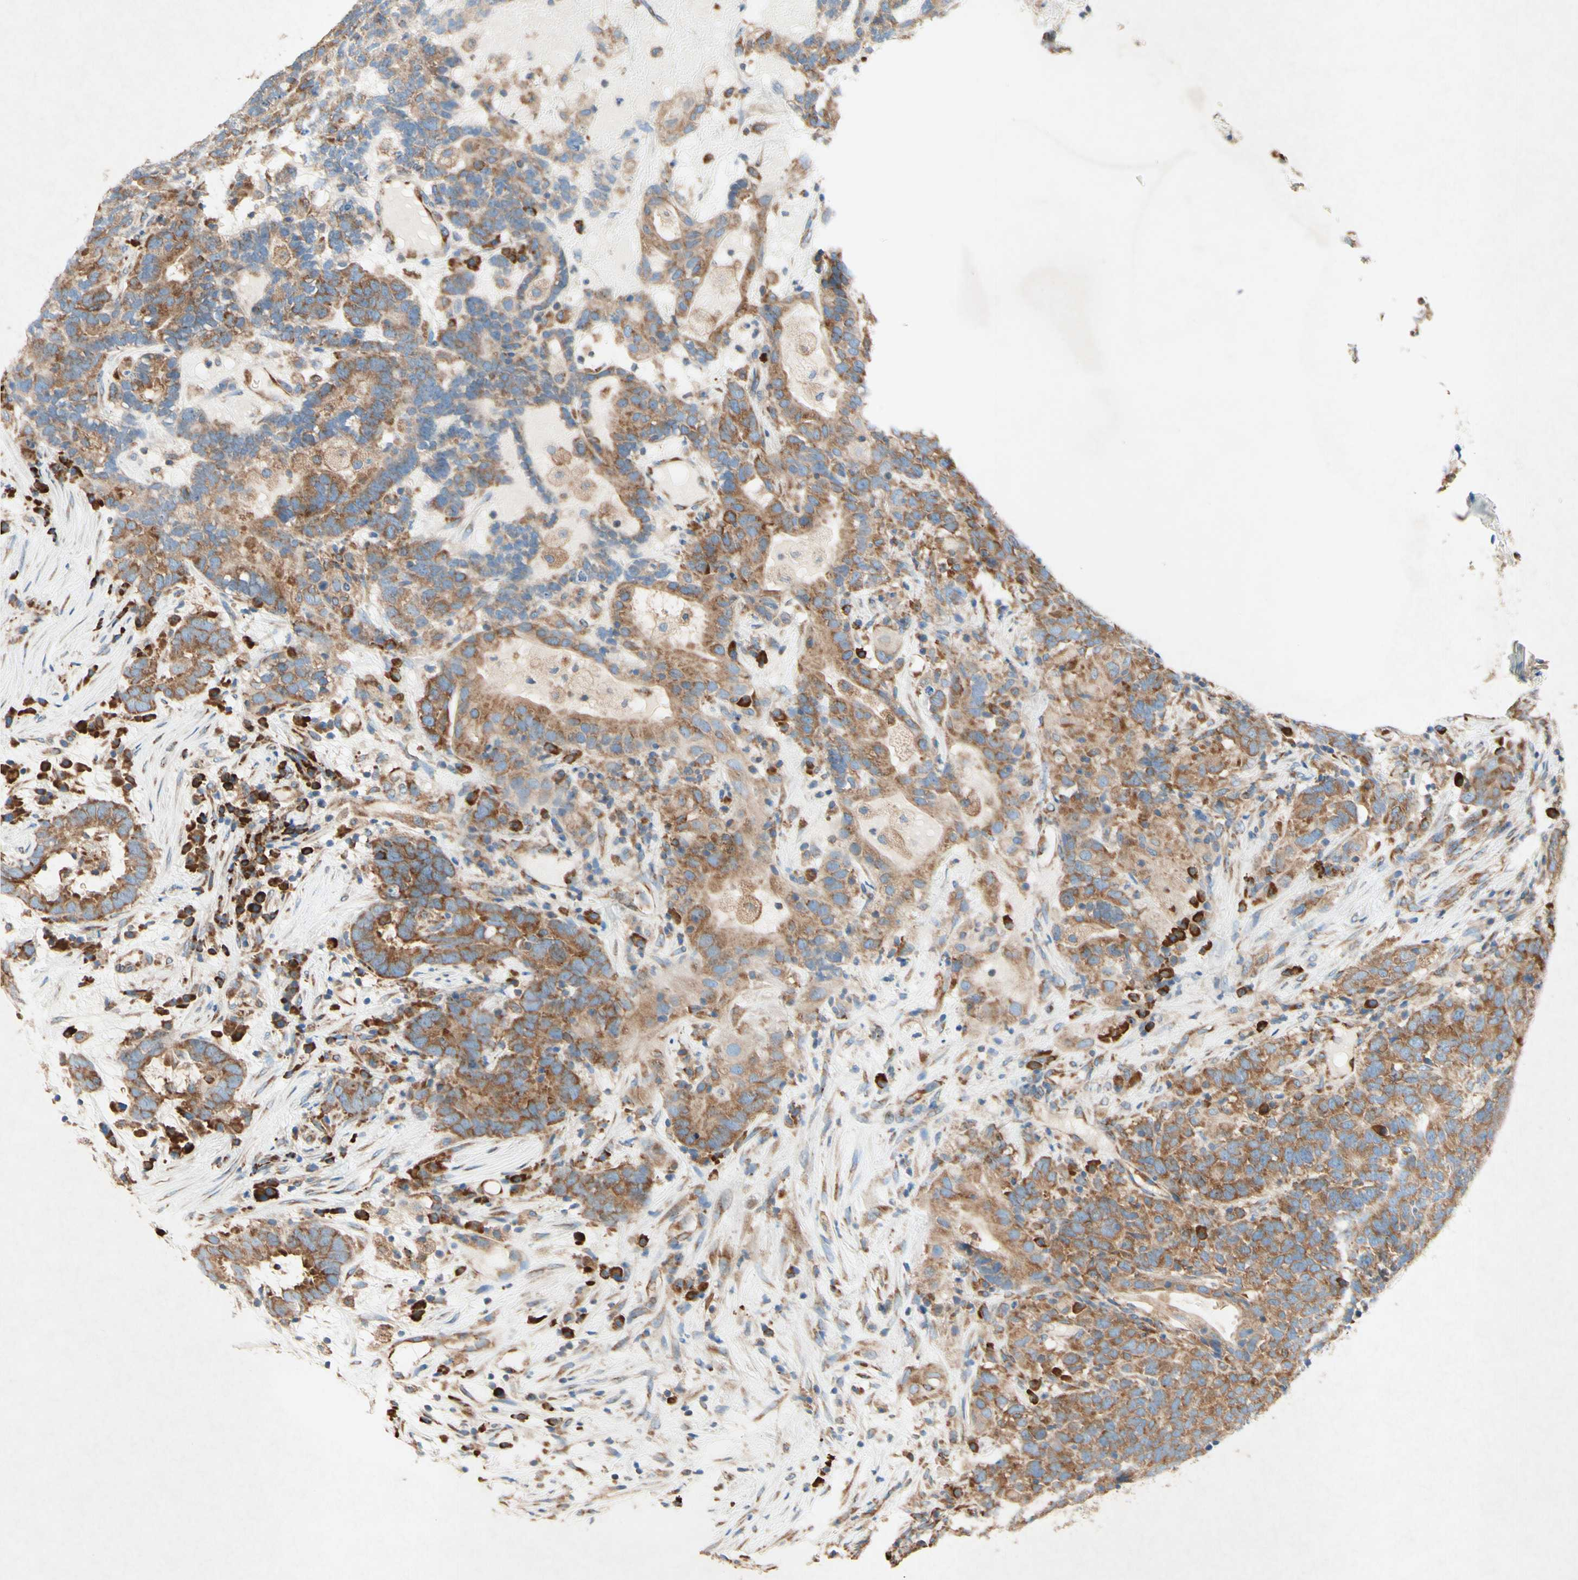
{"staining": {"intensity": "moderate", "quantity": "25%-75%", "location": "cytoplasmic/membranous"}, "tissue": "testis cancer", "cell_type": "Tumor cells", "image_type": "cancer", "snomed": [{"axis": "morphology", "description": "Carcinoma, Embryonal, NOS"}, {"axis": "topography", "description": "Testis"}], "caption": "Immunohistochemistry (IHC) histopathology image of human testis cancer (embryonal carcinoma) stained for a protein (brown), which demonstrates medium levels of moderate cytoplasmic/membranous staining in about 25%-75% of tumor cells.", "gene": "PABPC1", "patient": {"sex": "male", "age": 26}}